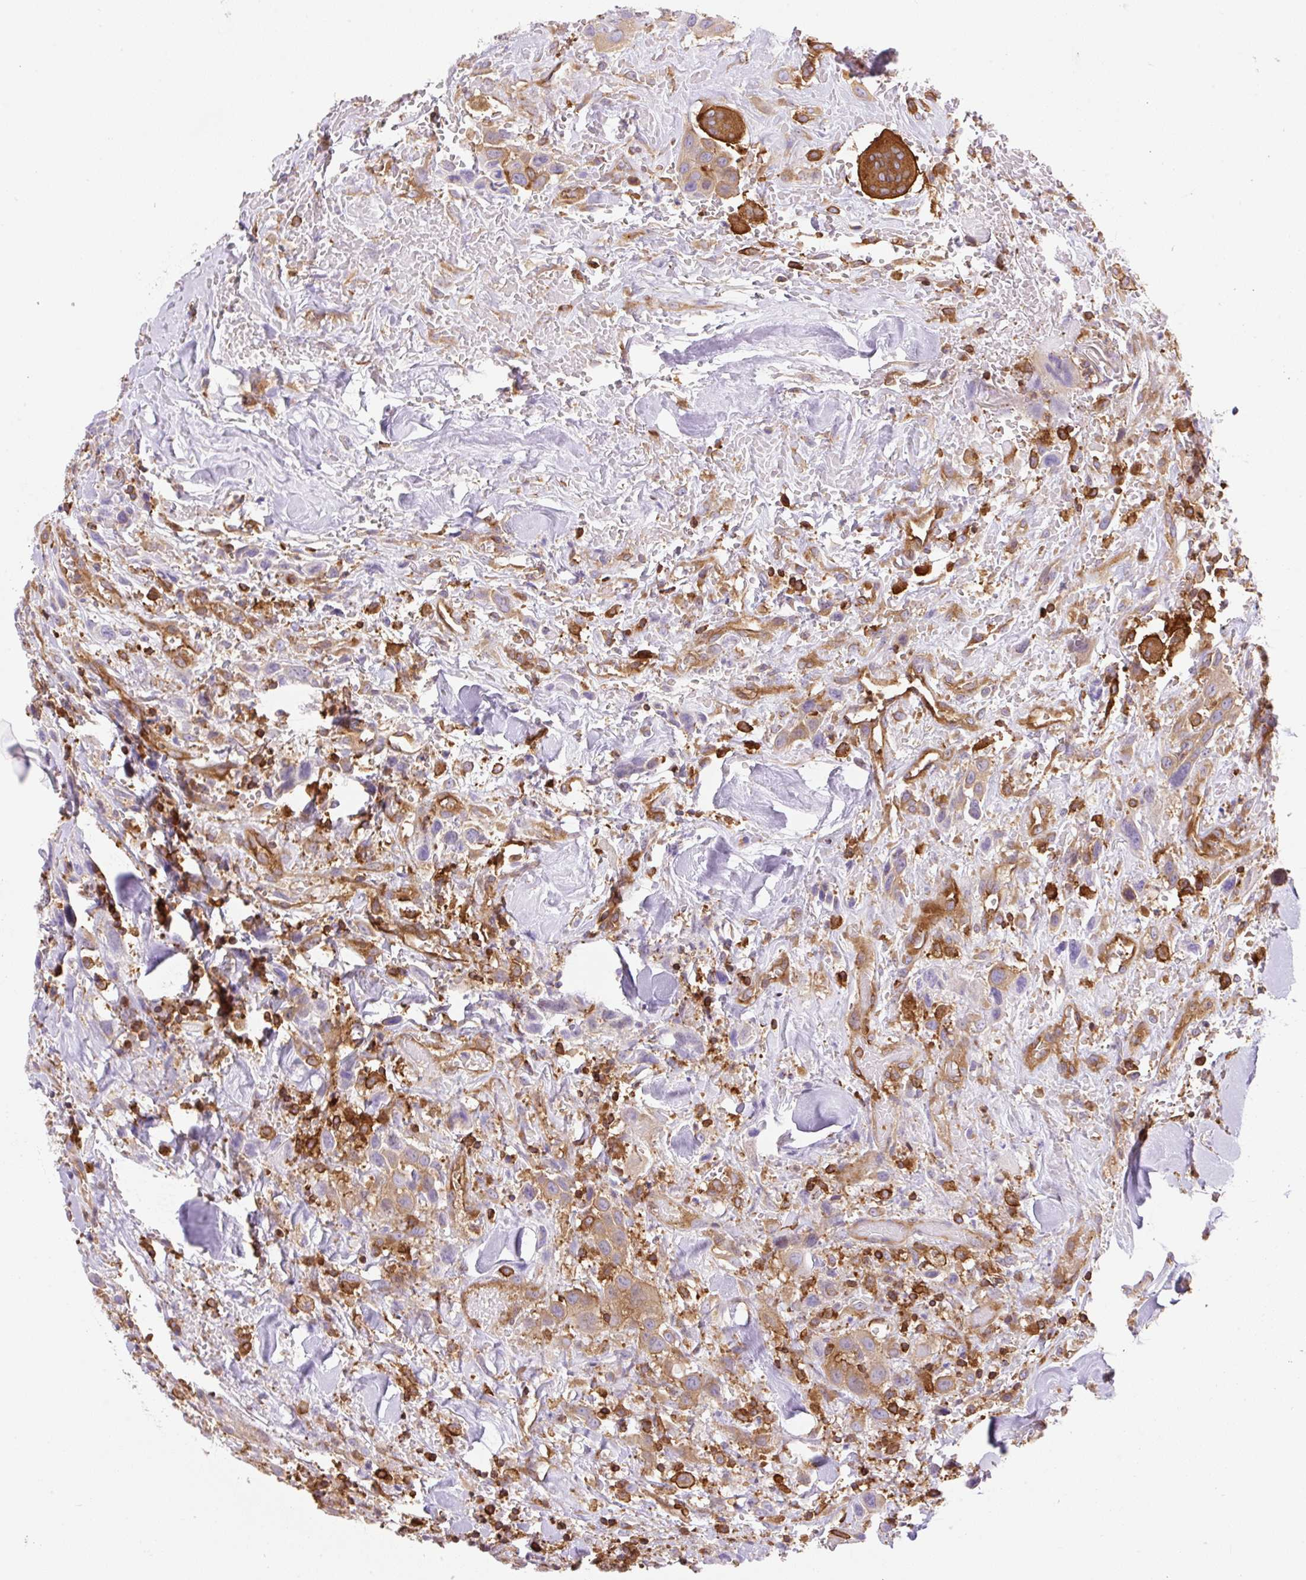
{"staining": {"intensity": "moderate", "quantity": ">75%", "location": "cytoplasmic/membranous"}, "tissue": "head and neck cancer", "cell_type": "Tumor cells", "image_type": "cancer", "snomed": [{"axis": "morphology", "description": "Squamous cell carcinoma, NOS"}, {"axis": "topography", "description": "Head-Neck"}], "caption": "This image reveals head and neck squamous cell carcinoma stained with immunohistochemistry (IHC) to label a protein in brown. The cytoplasmic/membranous of tumor cells show moderate positivity for the protein. Nuclei are counter-stained blue.", "gene": "DNM2", "patient": {"sex": "male", "age": 81}}